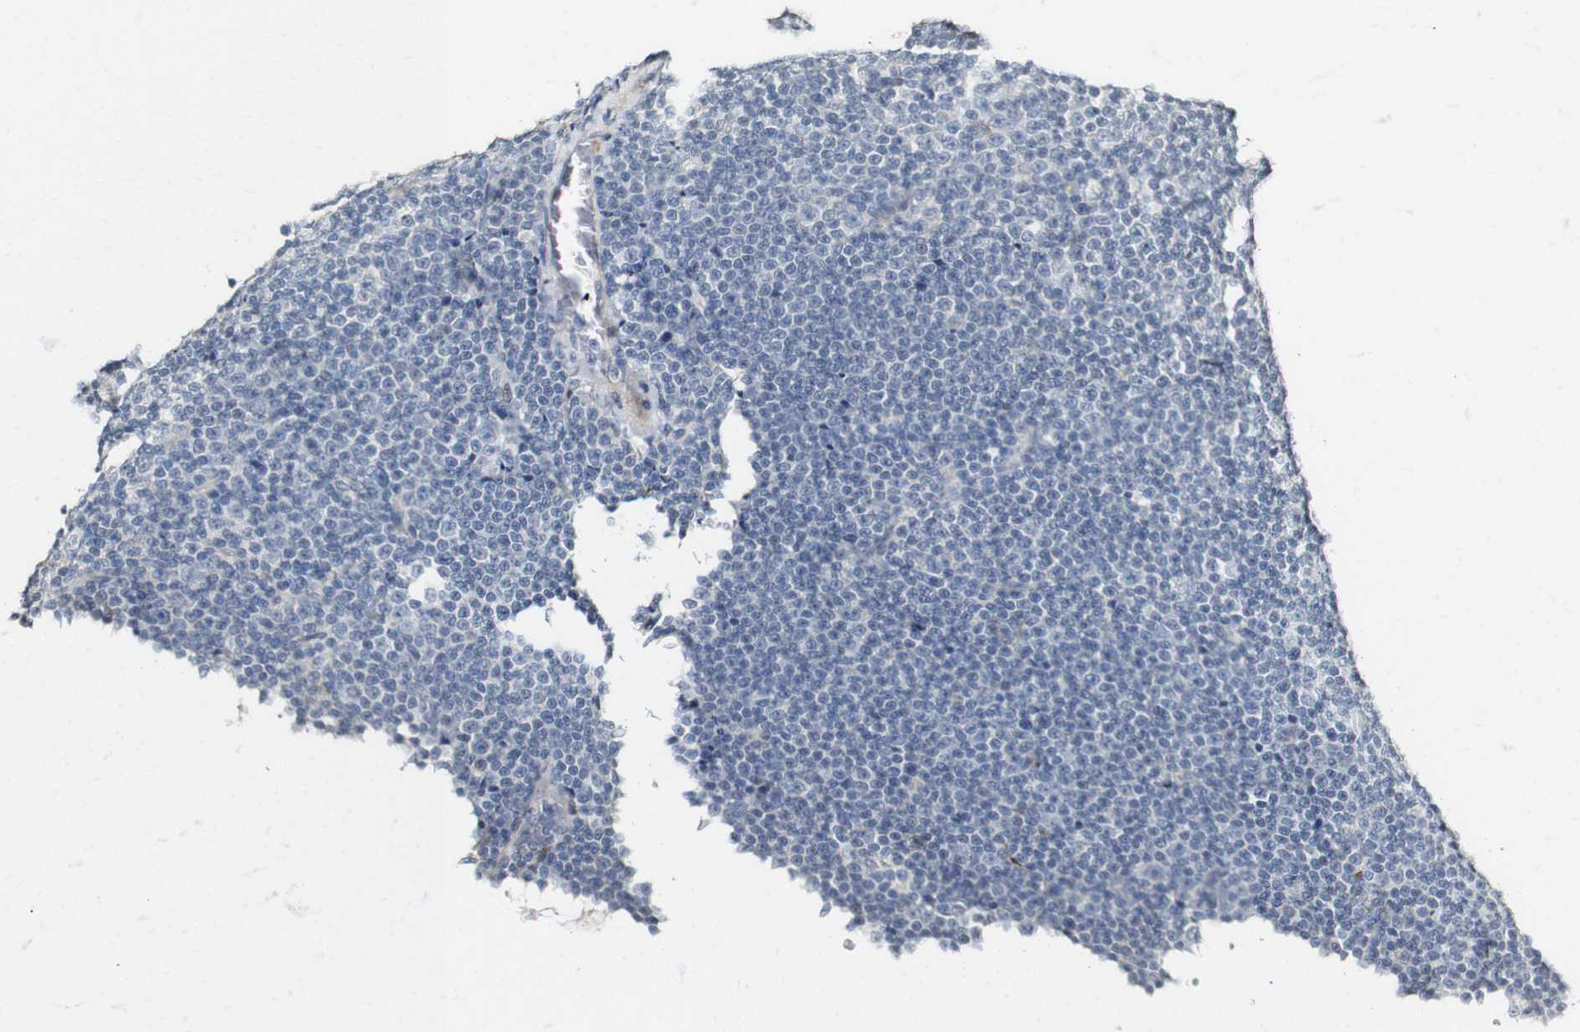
{"staining": {"intensity": "negative", "quantity": "none", "location": "none"}, "tissue": "lymphoma", "cell_type": "Tumor cells", "image_type": "cancer", "snomed": [{"axis": "morphology", "description": "Malignant lymphoma, non-Hodgkin's type, Low grade"}, {"axis": "topography", "description": "Lymph node"}], "caption": "Immunohistochemical staining of human low-grade malignant lymphoma, non-Hodgkin's type shows no significant positivity in tumor cells.", "gene": "FMO3", "patient": {"sex": "female", "age": 67}}